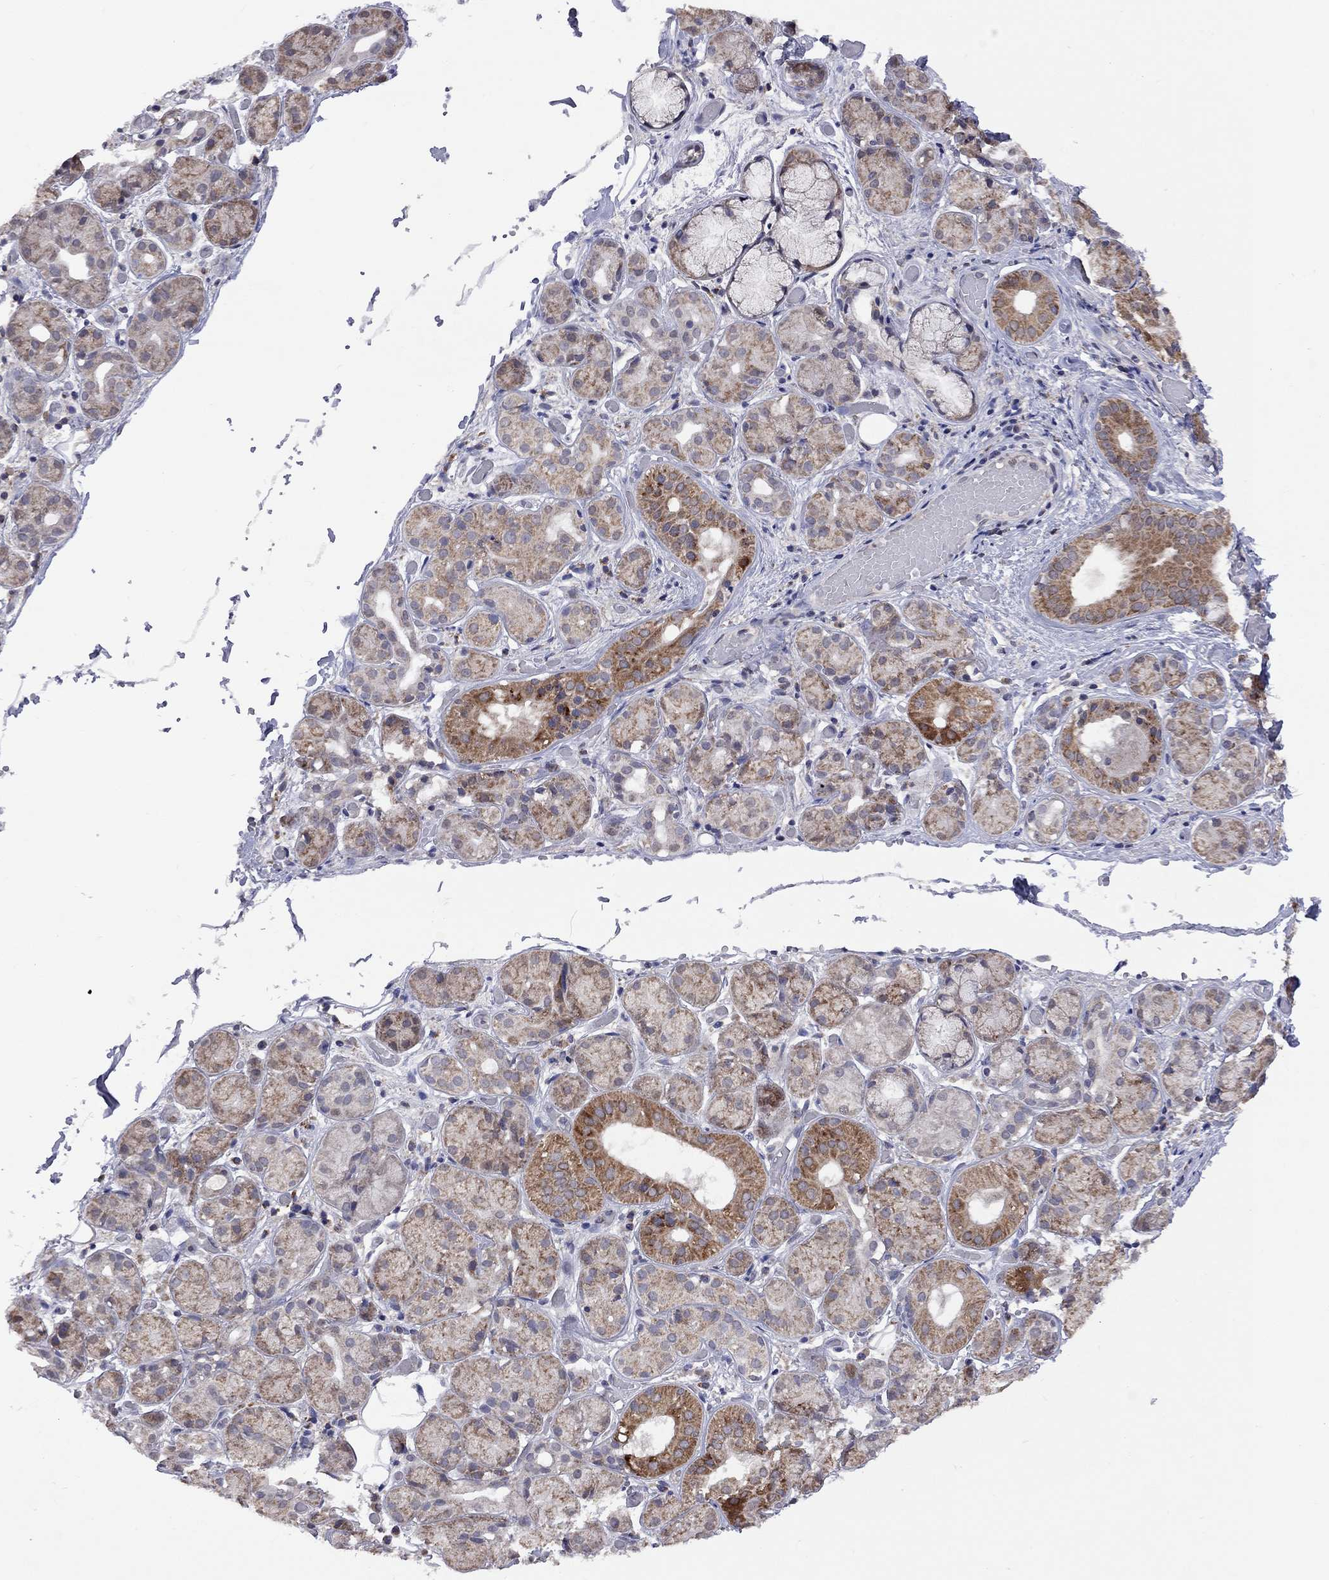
{"staining": {"intensity": "strong", "quantity": "25%-75%", "location": "cytoplasmic/membranous"}, "tissue": "salivary gland", "cell_type": "Glandular cells", "image_type": "normal", "snomed": [{"axis": "morphology", "description": "Normal tissue, NOS"}, {"axis": "topography", "description": "Salivary gland"}, {"axis": "topography", "description": "Peripheral nerve tissue"}], "caption": "The immunohistochemical stain shows strong cytoplasmic/membranous expression in glandular cells of unremarkable salivary gland. Nuclei are stained in blue.", "gene": "NDUFB1", "patient": {"sex": "male", "age": 71}}